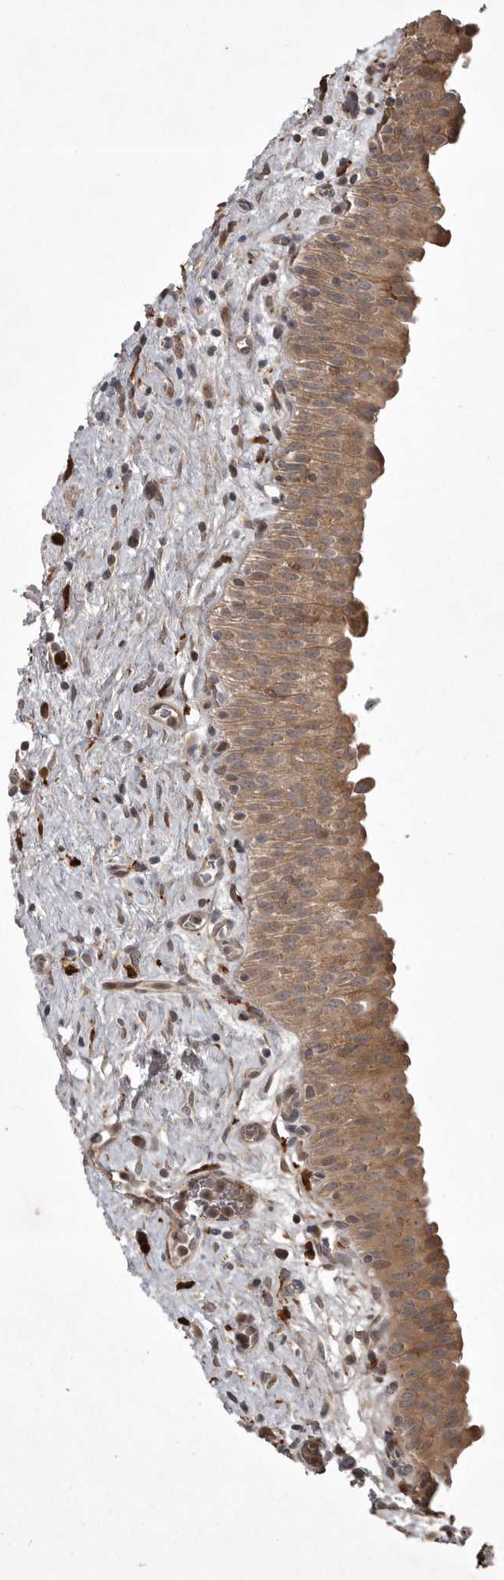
{"staining": {"intensity": "moderate", "quantity": ">75%", "location": "cytoplasmic/membranous"}, "tissue": "urinary bladder", "cell_type": "Urothelial cells", "image_type": "normal", "snomed": [{"axis": "morphology", "description": "Normal tissue, NOS"}, {"axis": "topography", "description": "Urinary bladder"}], "caption": "Brown immunohistochemical staining in unremarkable urinary bladder demonstrates moderate cytoplasmic/membranous positivity in approximately >75% of urothelial cells.", "gene": "GPR31", "patient": {"sex": "male", "age": 82}}